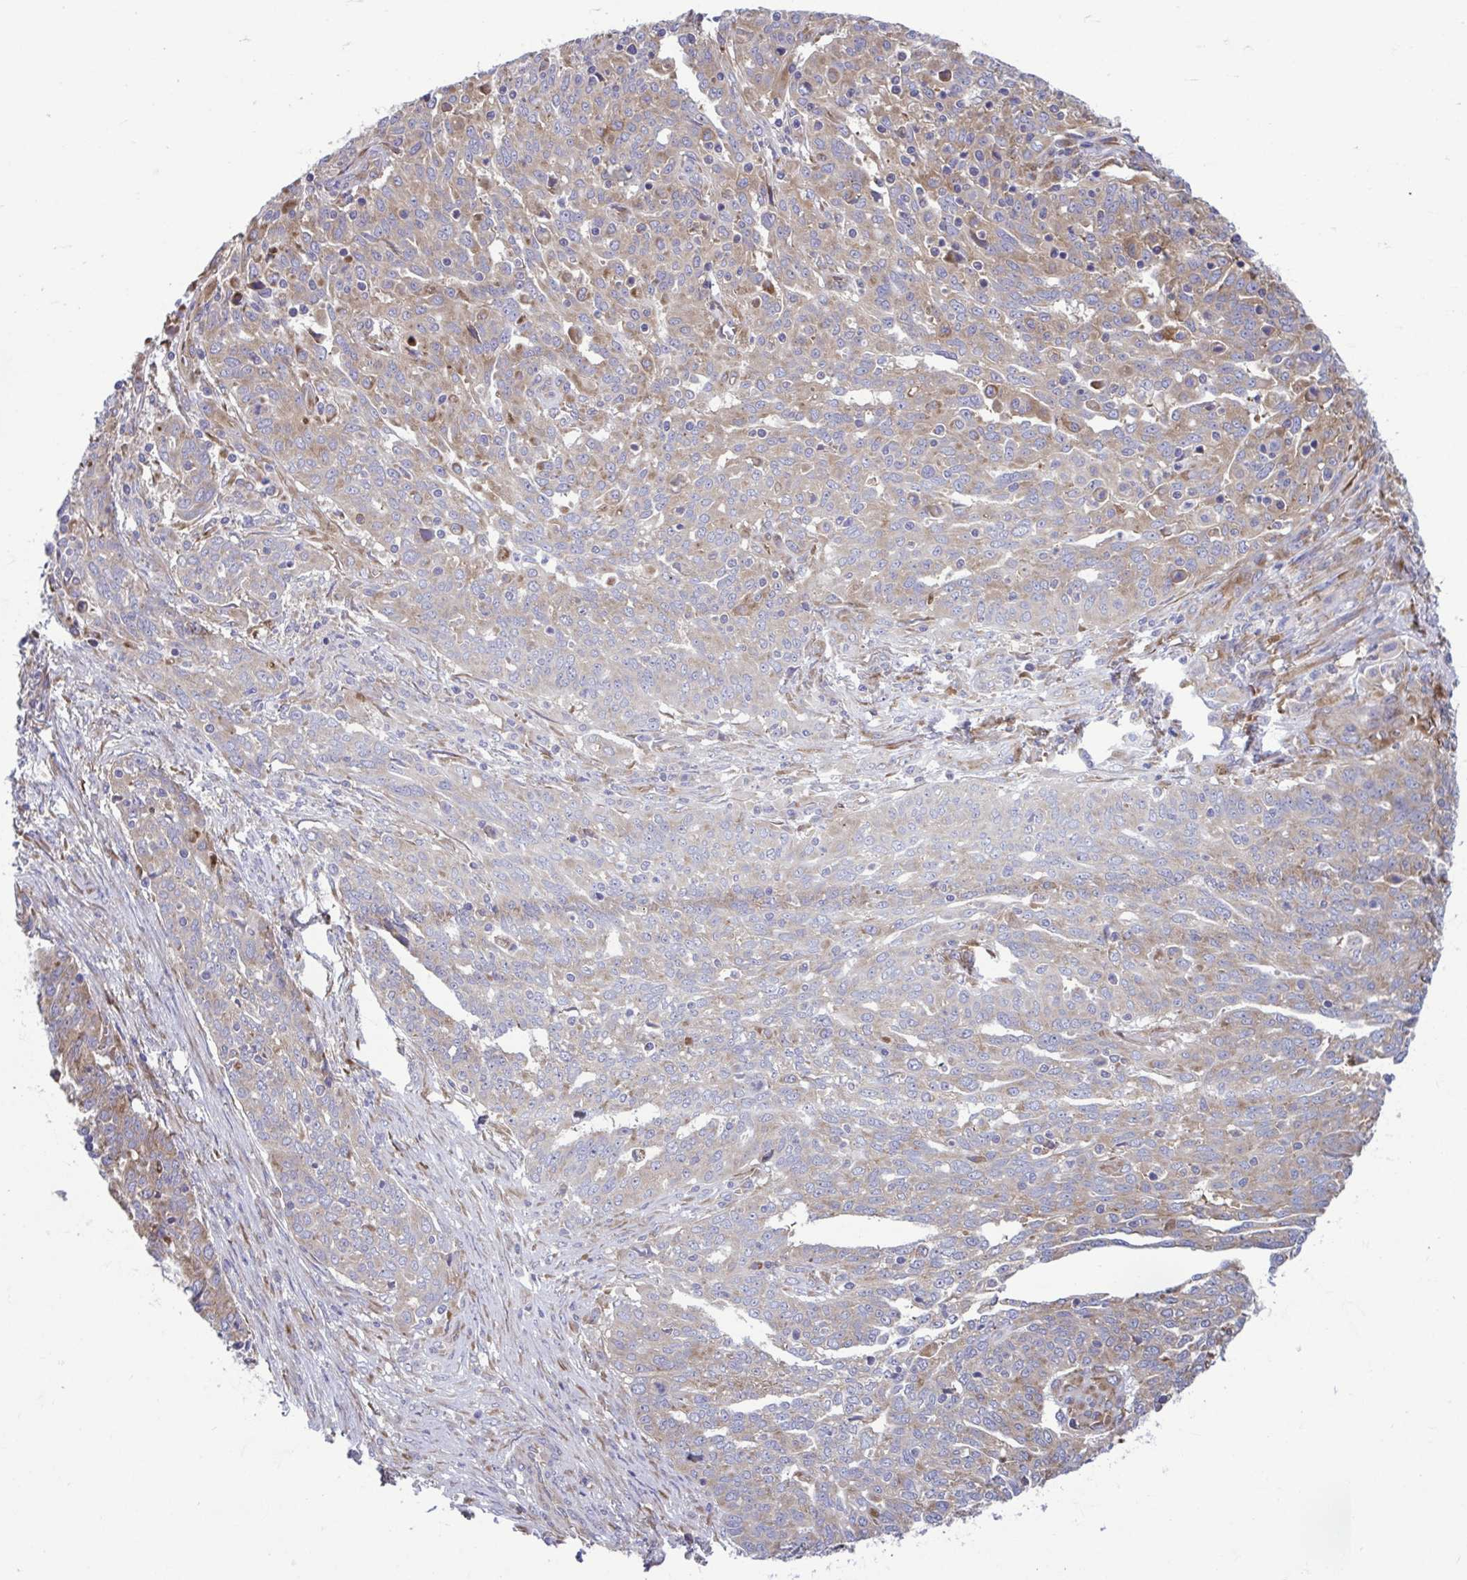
{"staining": {"intensity": "weak", "quantity": ">75%", "location": "cytoplasmic/membranous"}, "tissue": "ovarian cancer", "cell_type": "Tumor cells", "image_type": "cancer", "snomed": [{"axis": "morphology", "description": "Cystadenocarcinoma, serous, NOS"}, {"axis": "topography", "description": "Ovary"}], "caption": "A histopathology image of human ovarian cancer (serous cystadenocarcinoma) stained for a protein demonstrates weak cytoplasmic/membranous brown staining in tumor cells.", "gene": "RPS16", "patient": {"sex": "female", "age": 67}}